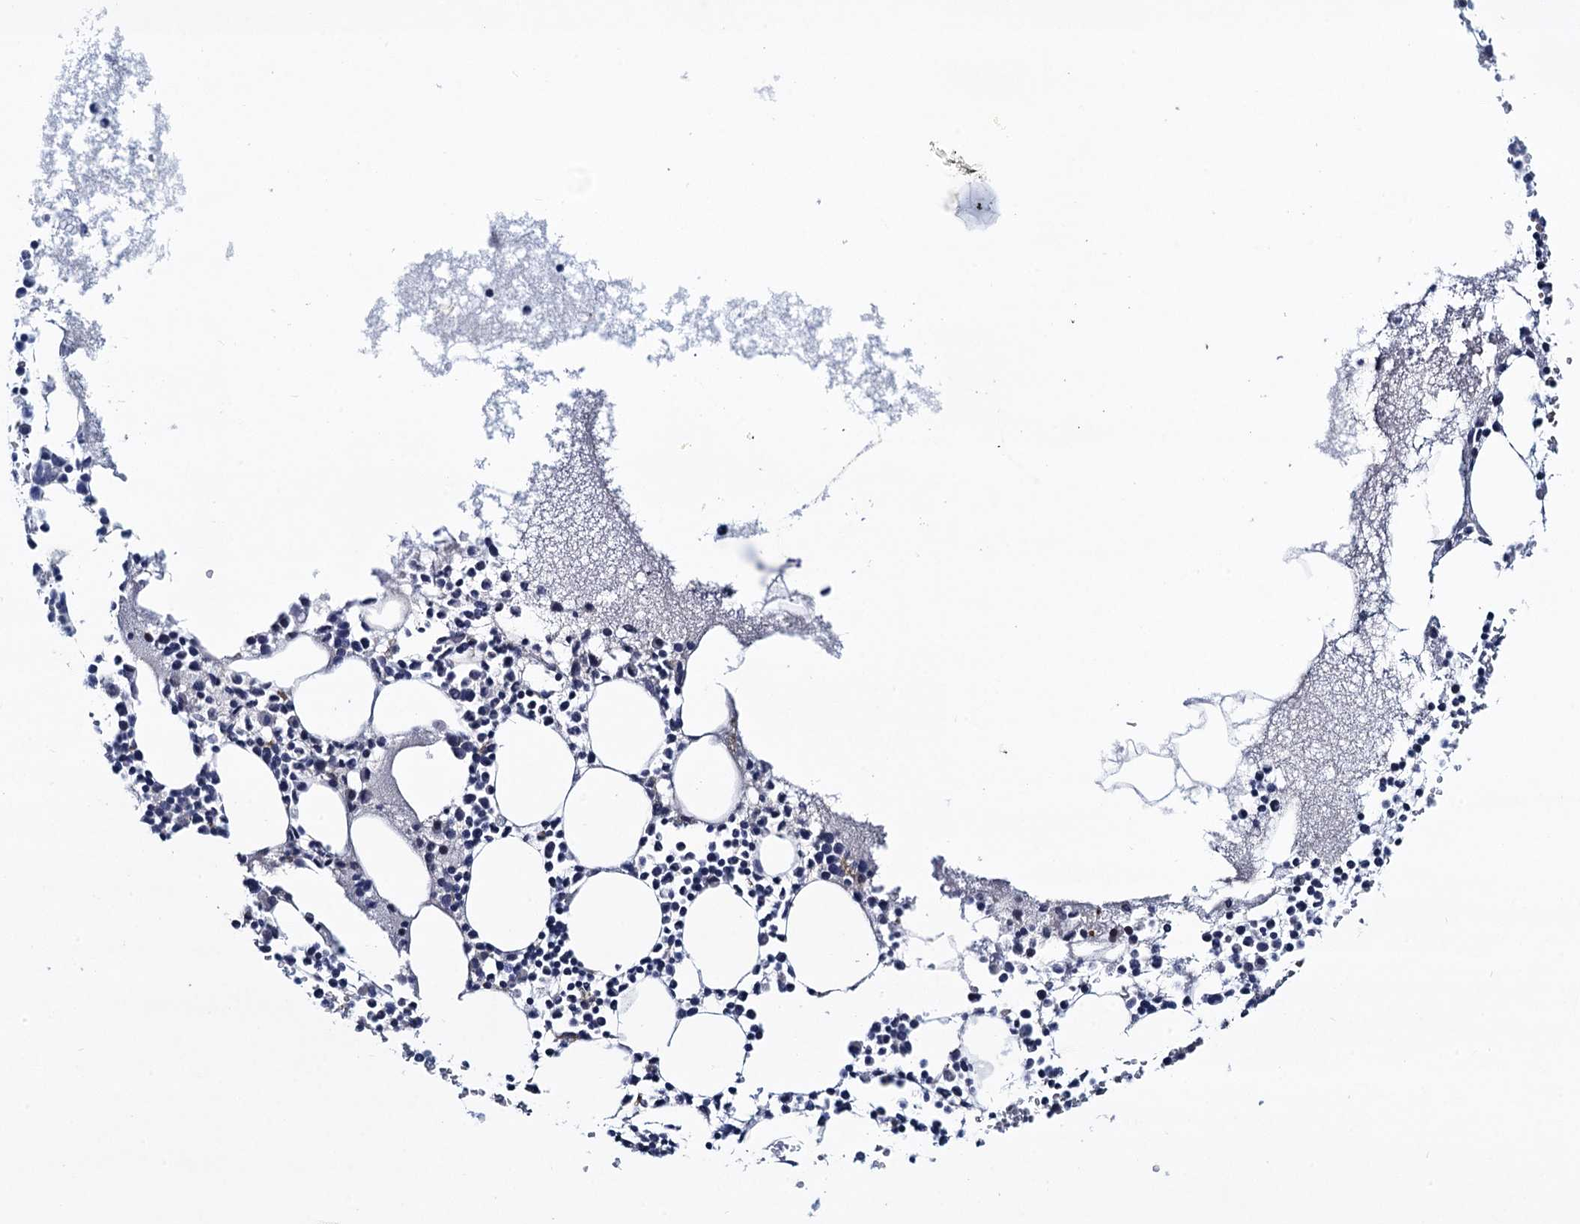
{"staining": {"intensity": "negative", "quantity": "none", "location": "none"}, "tissue": "bone marrow", "cell_type": "Hematopoietic cells", "image_type": "normal", "snomed": [{"axis": "morphology", "description": "Normal tissue, NOS"}, {"axis": "topography", "description": "Bone marrow"}], "caption": "High magnification brightfield microscopy of benign bone marrow stained with DAB (3,3'-diaminobenzidine) (brown) and counterstained with hematoxylin (blue): hematopoietic cells show no significant staining.", "gene": "ATOSA", "patient": {"sex": "female", "age": 78}}